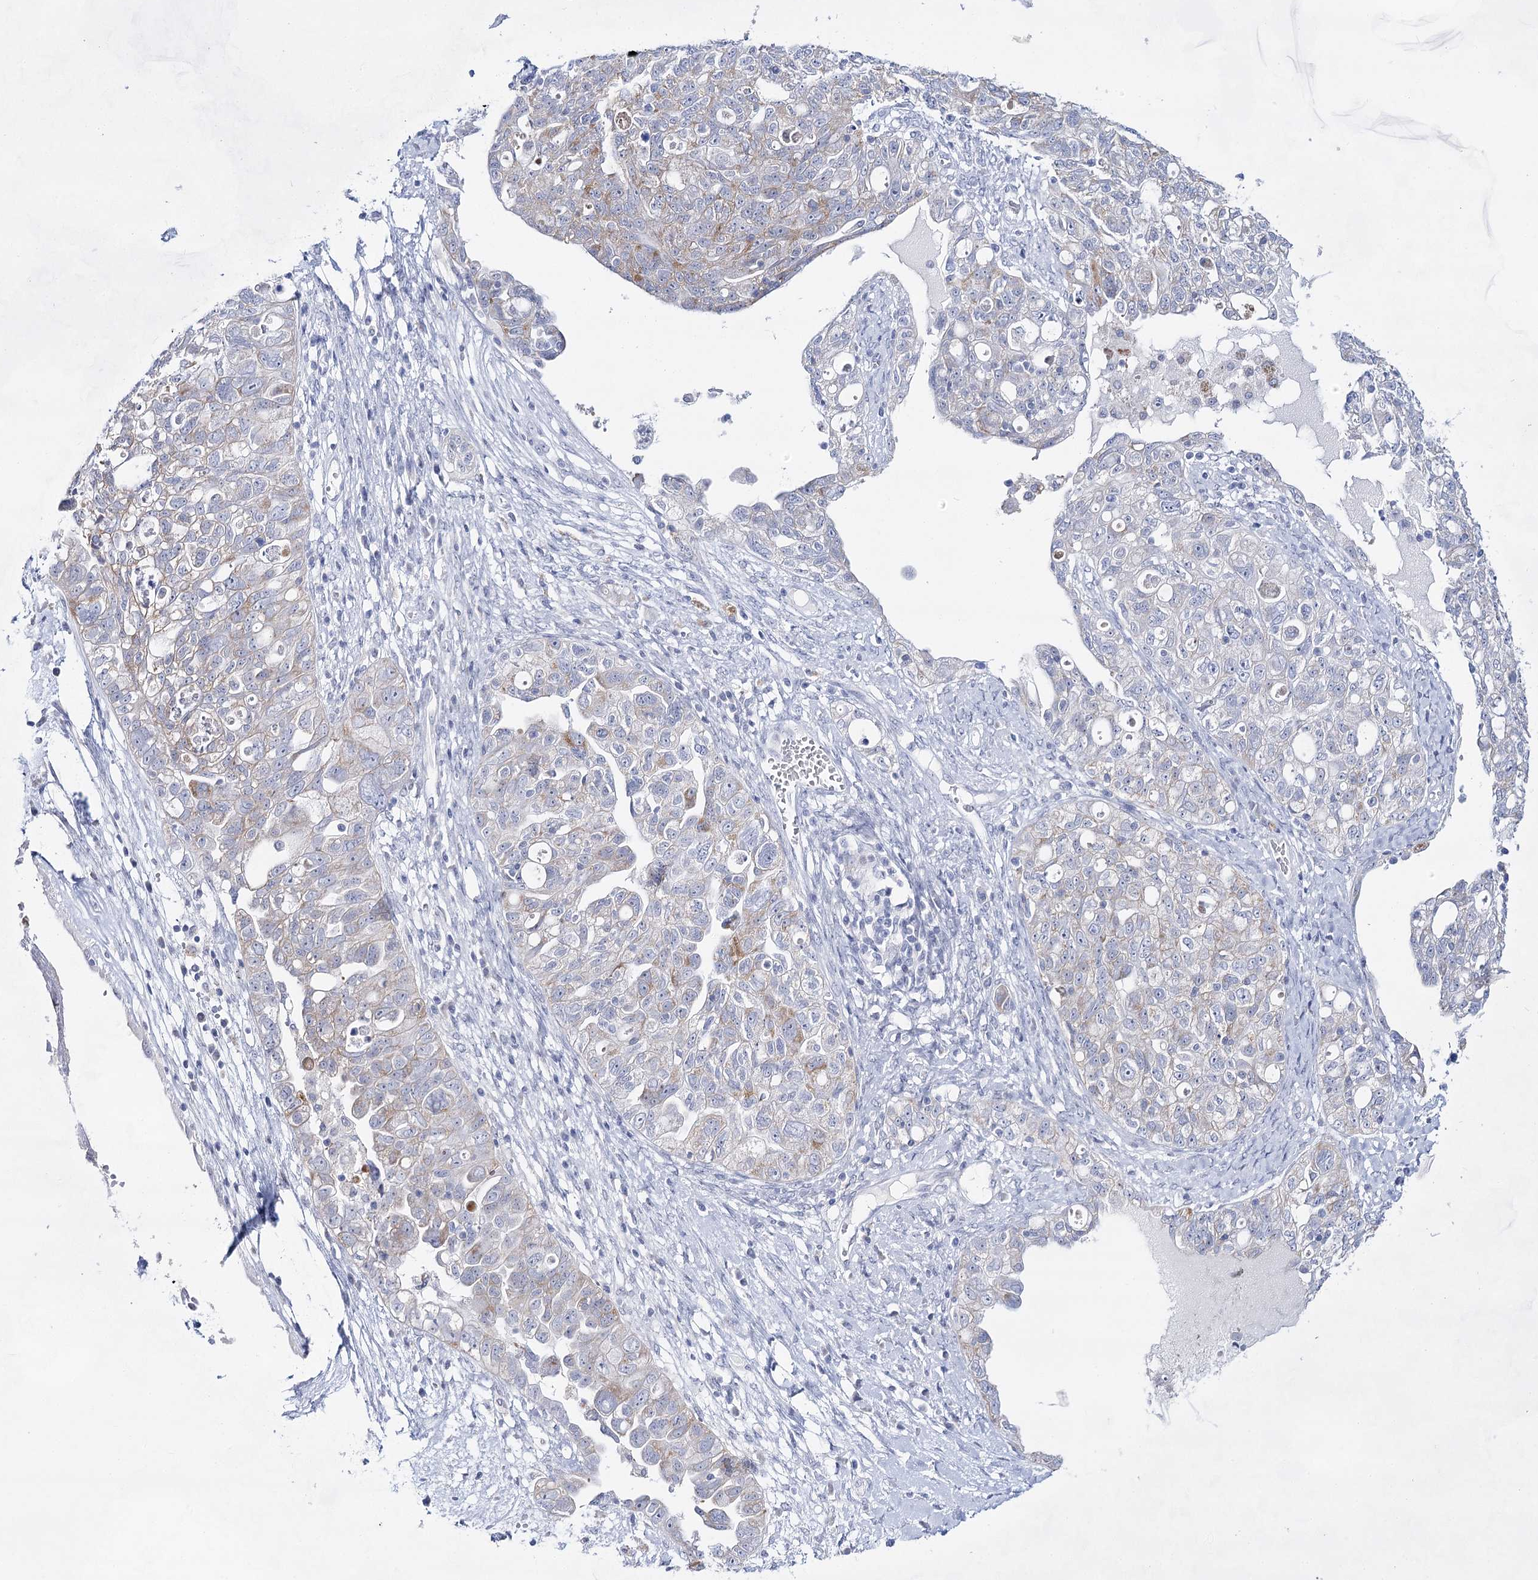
{"staining": {"intensity": "negative", "quantity": "none", "location": "none"}, "tissue": "ovarian cancer", "cell_type": "Tumor cells", "image_type": "cancer", "snomed": [{"axis": "morphology", "description": "Carcinoma, NOS"}, {"axis": "morphology", "description": "Cystadenocarcinoma, serous, NOS"}, {"axis": "topography", "description": "Ovary"}], "caption": "Tumor cells show no significant protein expression in ovarian serous cystadenocarcinoma.", "gene": "BPHL", "patient": {"sex": "female", "age": 69}}